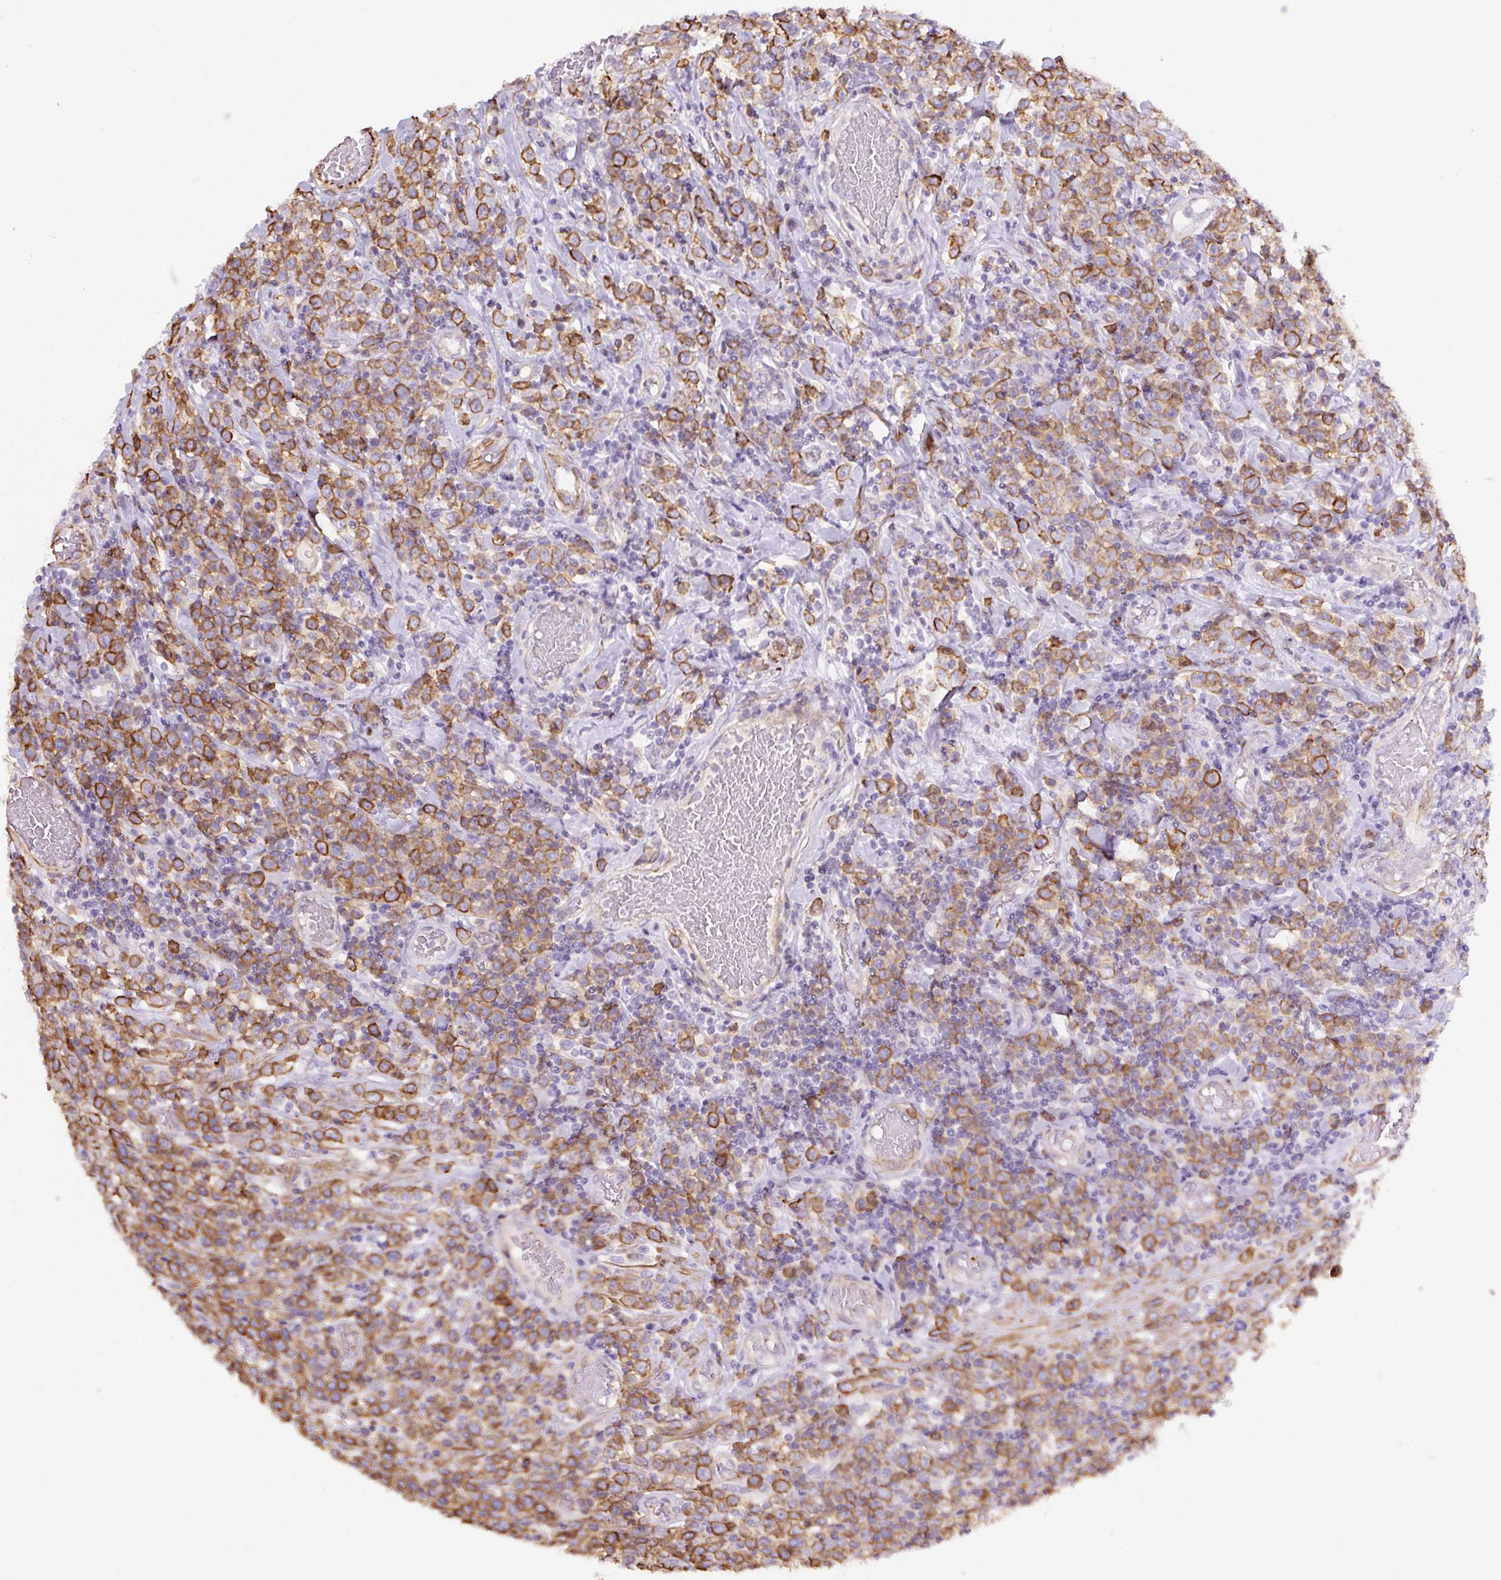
{"staining": {"intensity": "moderate", "quantity": ">75%", "location": "cytoplasmic/membranous"}, "tissue": "lymphoma", "cell_type": "Tumor cells", "image_type": "cancer", "snomed": [{"axis": "morphology", "description": "Malignant lymphoma, non-Hodgkin's type, High grade"}, {"axis": "topography", "description": "Soft tissue"}], "caption": "A brown stain labels moderate cytoplasmic/membranous expression of a protein in high-grade malignant lymphoma, non-Hodgkin's type tumor cells. (DAB IHC with brightfield microscopy, high magnification).", "gene": "B3GALT5", "patient": {"sex": "female", "age": 56}}